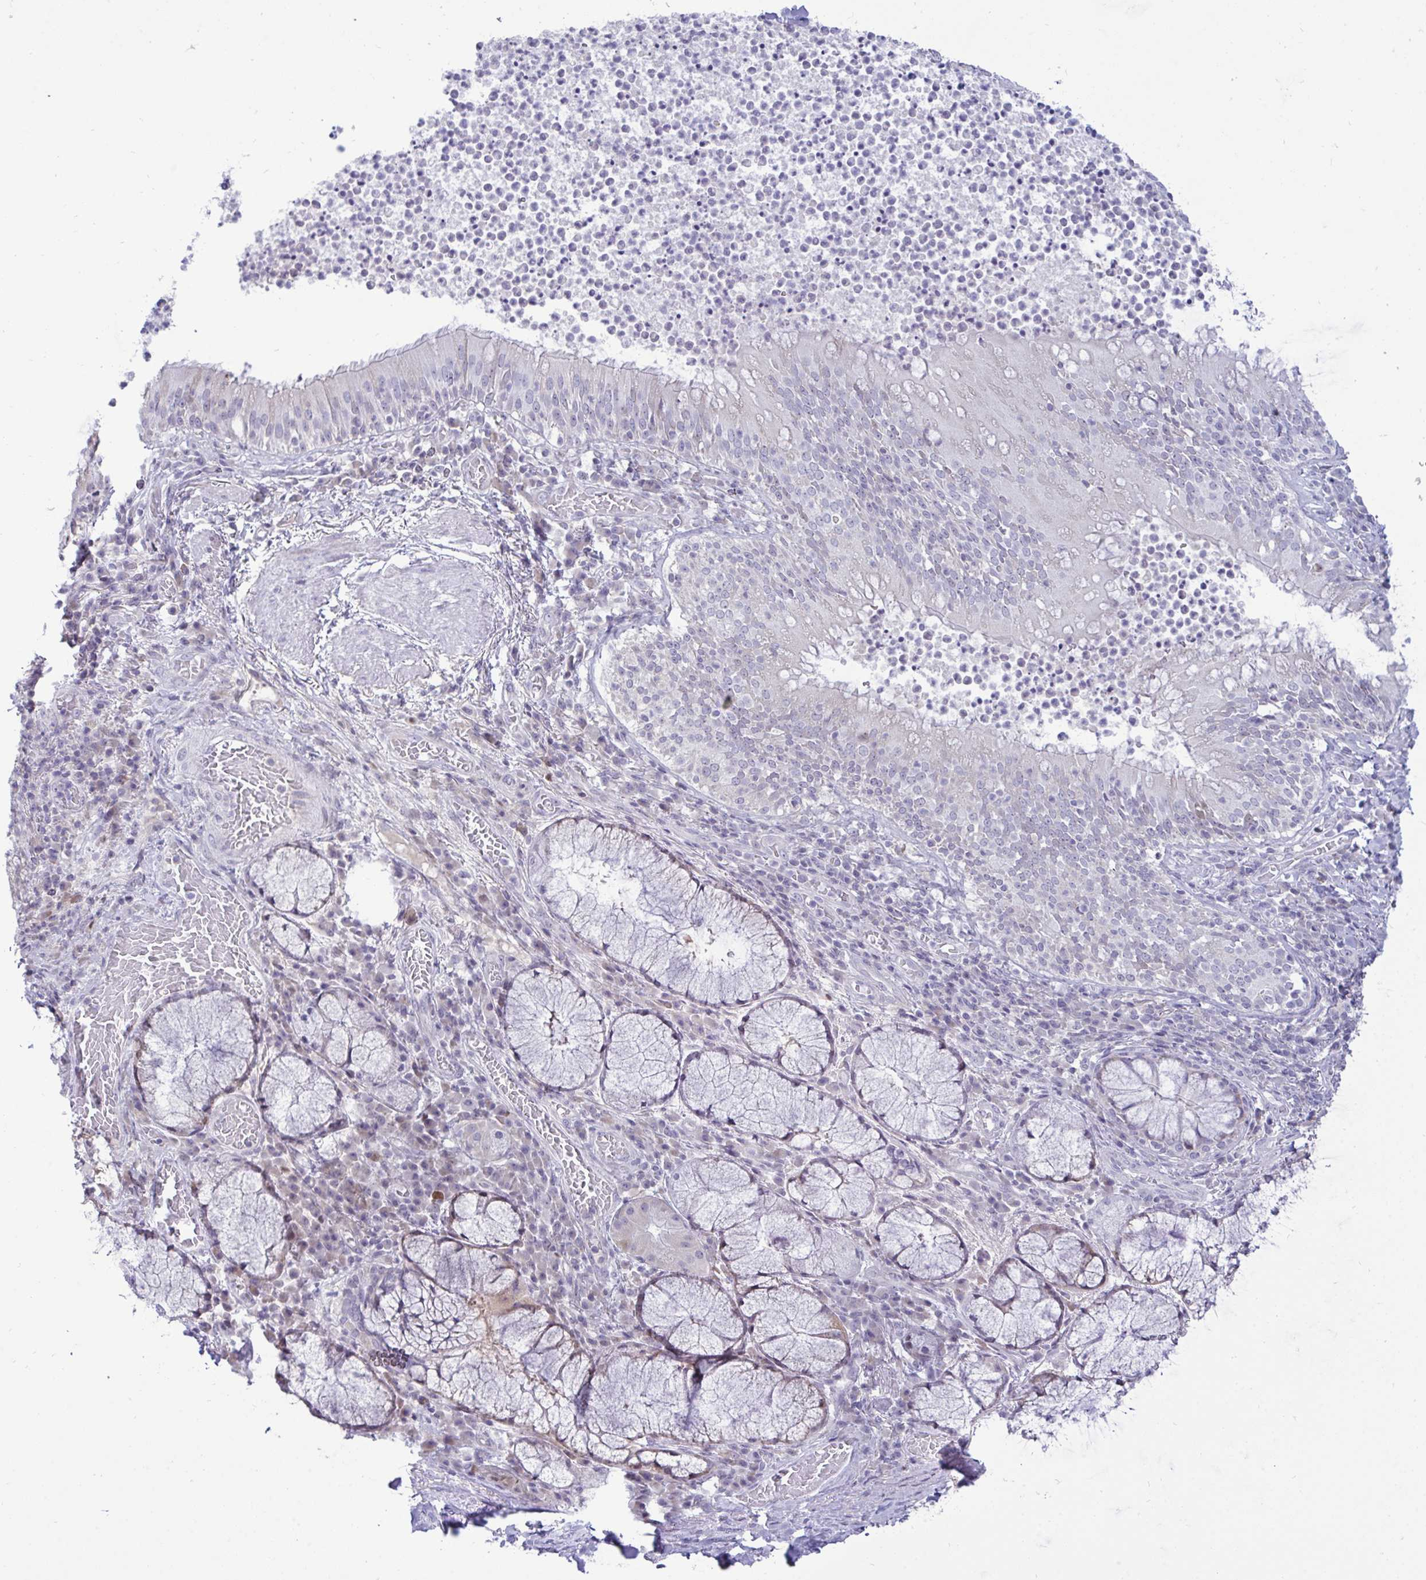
{"staining": {"intensity": "negative", "quantity": "none", "location": "none"}, "tissue": "bronchus", "cell_type": "Respiratory epithelial cells", "image_type": "normal", "snomed": [{"axis": "morphology", "description": "Normal tissue, NOS"}, {"axis": "topography", "description": "Lymph node"}, {"axis": "topography", "description": "Bronchus"}], "caption": "A high-resolution micrograph shows immunohistochemistry (IHC) staining of unremarkable bronchus, which shows no significant staining in respiratory epithelial cells. (DAB (3,3'-diaminobenzidine) immunohistochemistry (IHC) visualized using brightfield microscopy, high magnification).", "gene": "EPOP", "patient": {"sex": "male", "age": 56}}